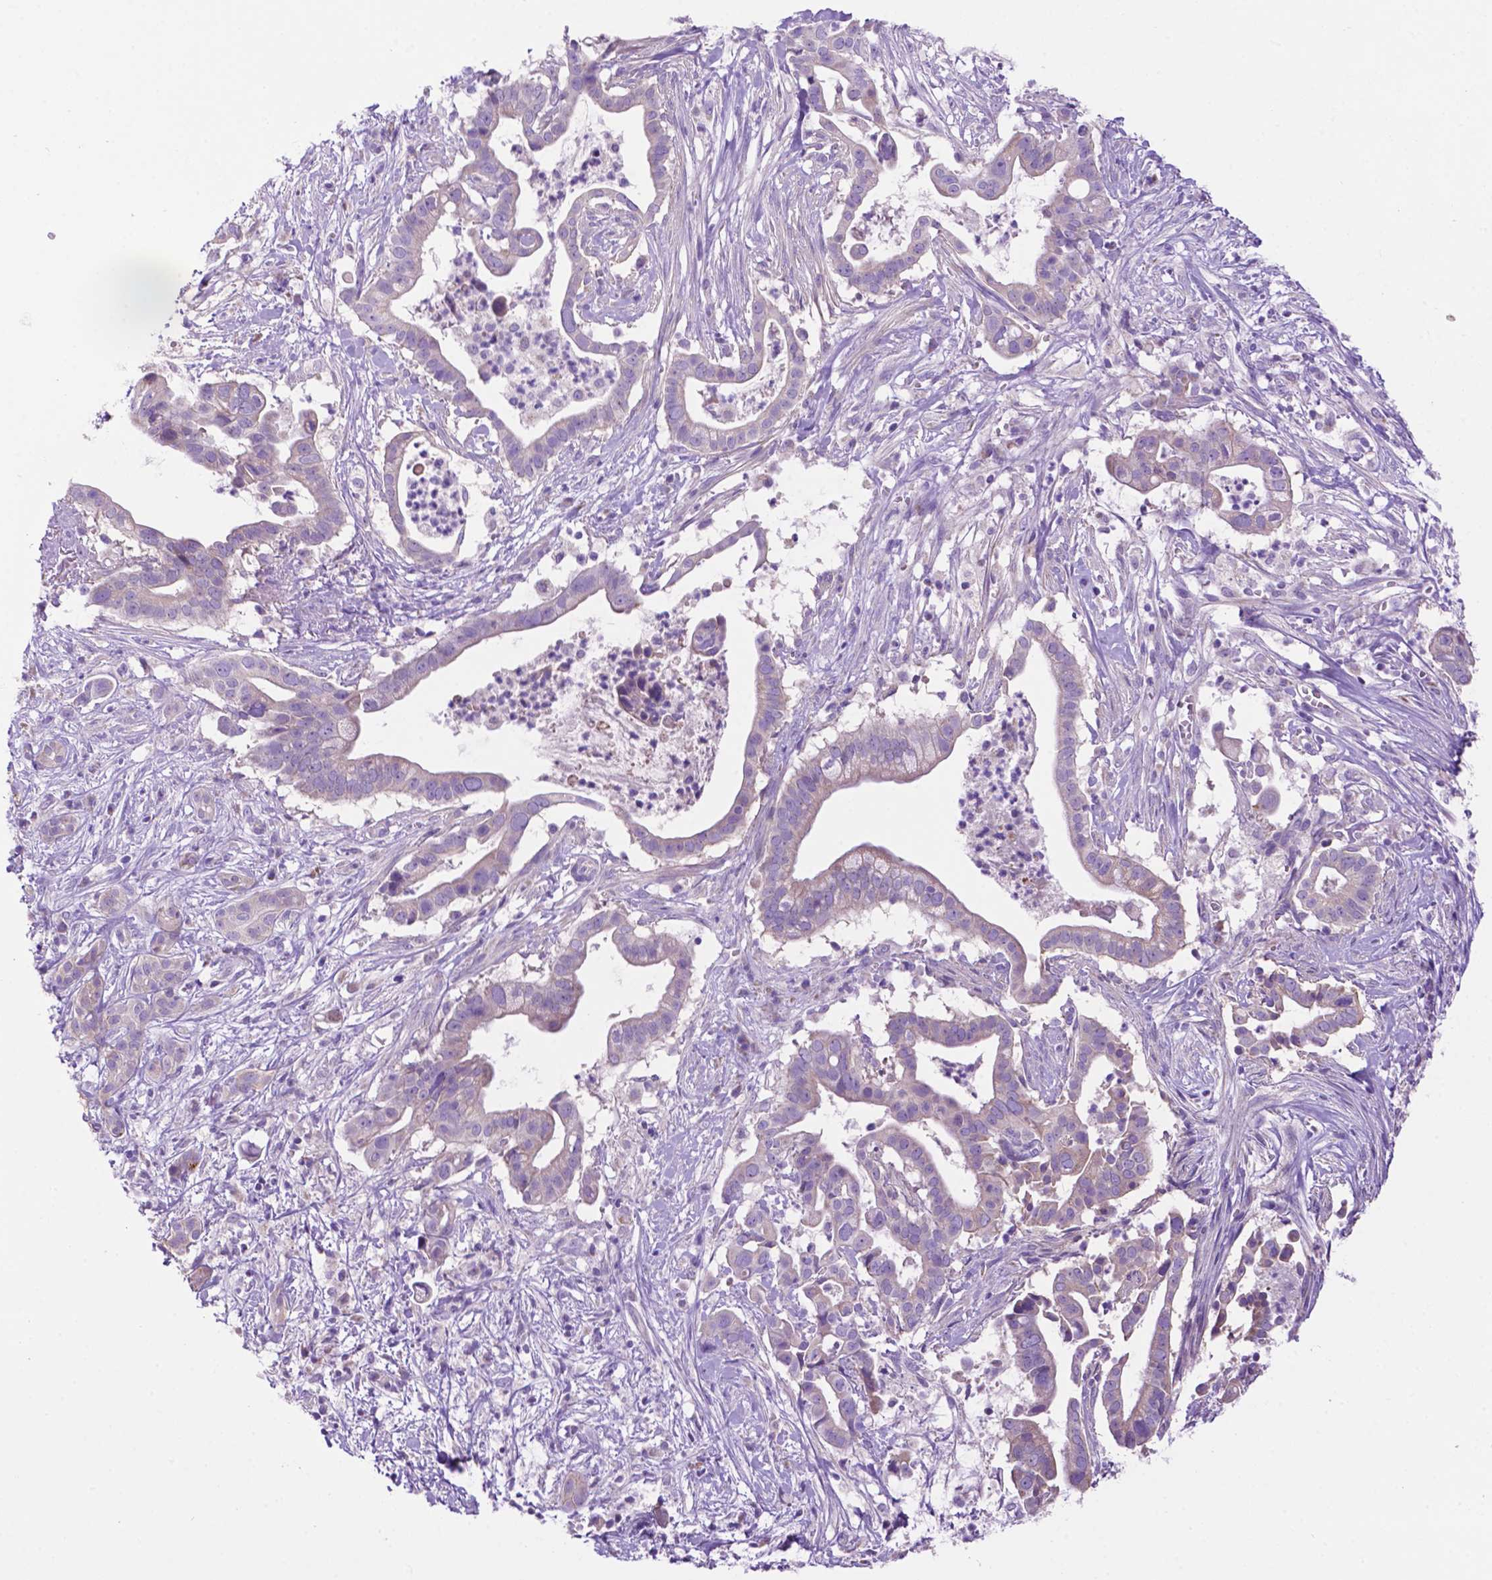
{"staining": {"intensity": "negative", "quantity": "none", "location": "none"}, "tissue": "pancreatic cancer", "cell_type": "Tumor cells", "image_type": "cancer", "snomed": [{"axis": "morphology", "description": "Adenocarcinoma, NOS"}, {"axis": "topography", "description": "Pancreas"}], "caption": "High power microscopy image of an immunohistochemistry (IHC) histopathology image of pancreatic cancer (adenocarcinoma), revealing no significant positivity in tumor cells.", "gene": "PHYHIP", "patient": {"sex": "male", "age": 61}}